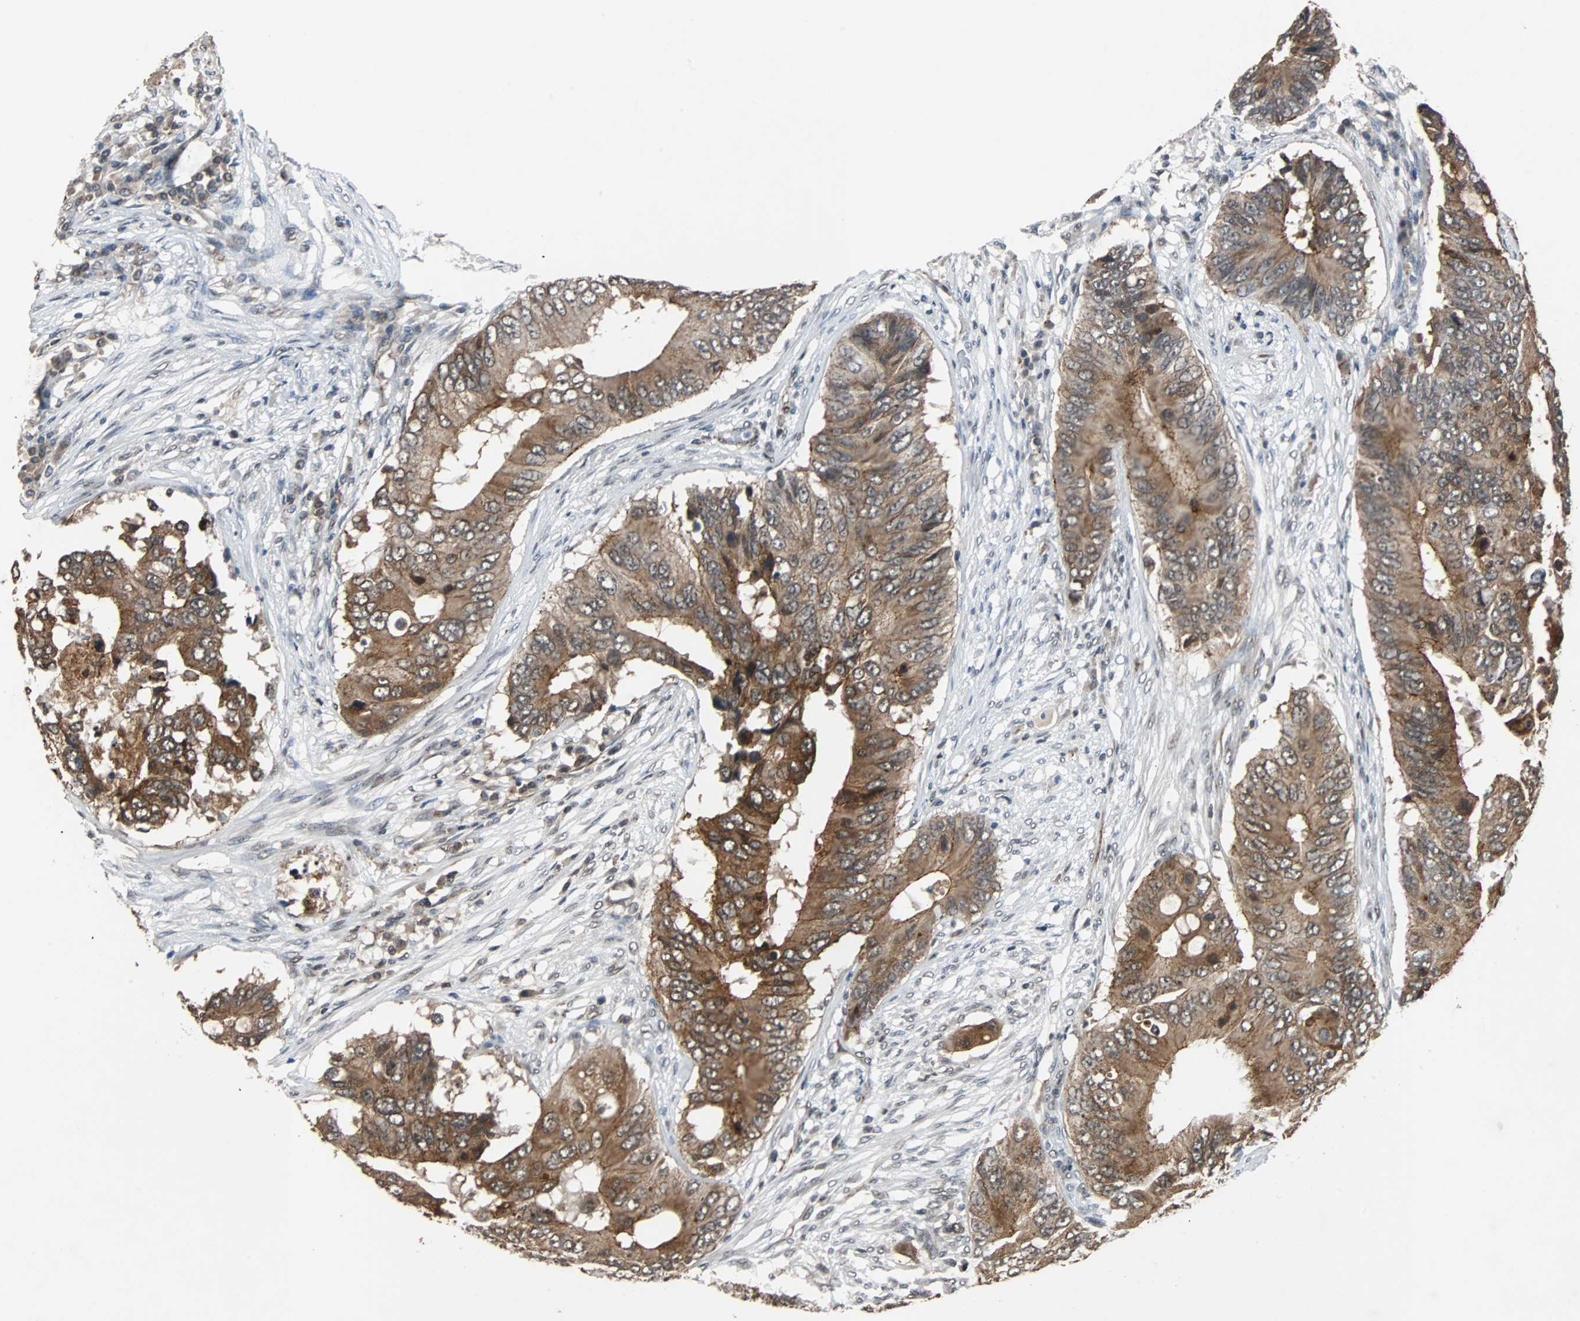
{"staining": {"intensity": "moderate", "quantity": ">75%", "location": "cytoplasmic/membranous"}, "tissue": "colorectal cancer", "cell_type": "Tumor cells", "image_type": "cancer", "snomed": [{"axis": "morphology", "description": "Adenocarcinoma, NOS"}, {"axis": "topography", "description": "Colon"}], "caption": "IHC image of neoplastic tissue: human colorectal cancer (adenocarcinoma) stained using immunohistochemistry exhibits medium levels of moderate protein expression localized specifically in the cytoplasmic/membranous of tumor cells, appearing as a cytoplasmic/membranous brown color.", "gene": "LSR", "patient": {"sex": "male", "age": 71}}